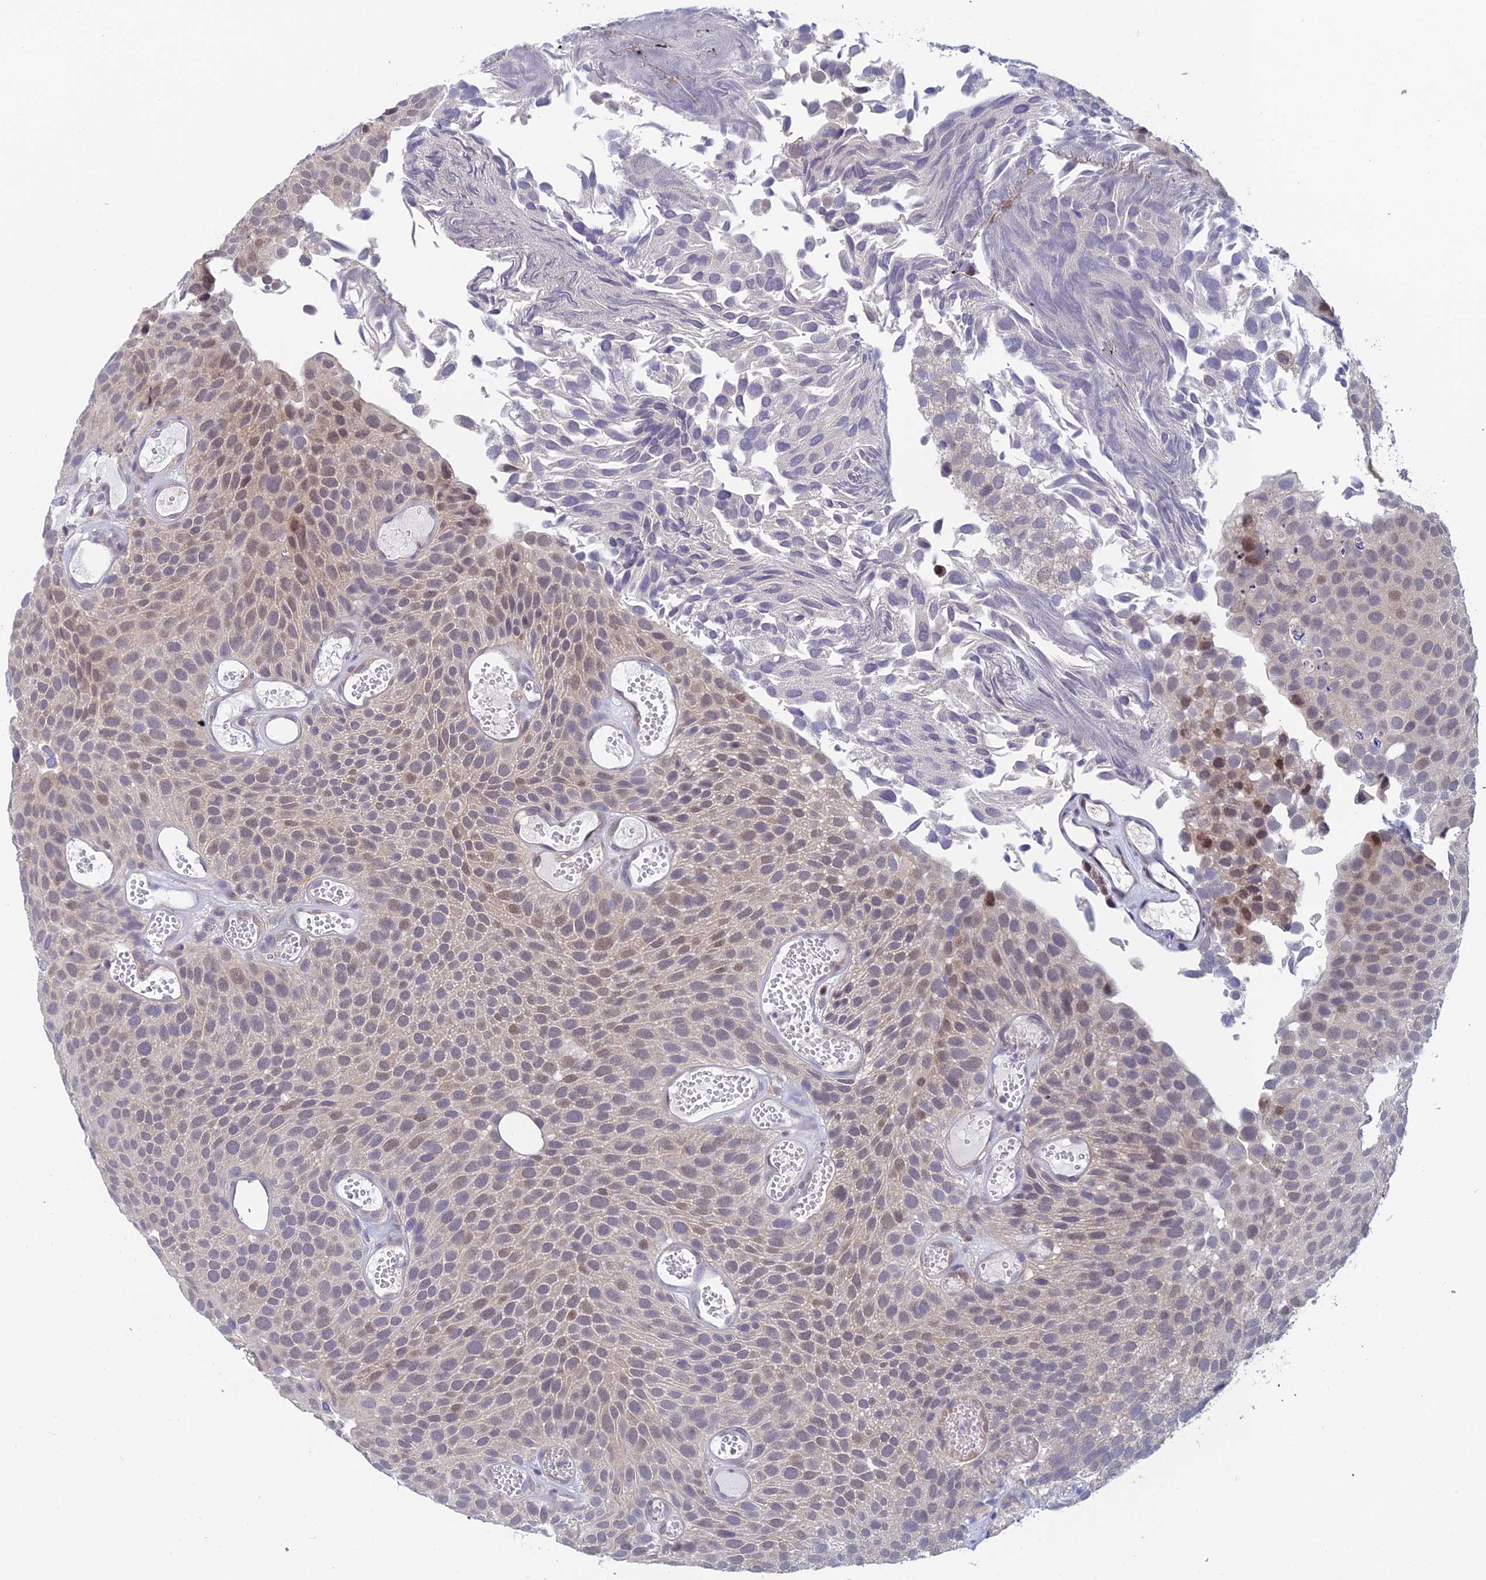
{"staining": {"intensity": "moderate", "quantity": "<25%", "location": "cytoplasmic/membranous,nuclear"}, "tissue": "urothelial cancer", "cell_type": "Tumor cells", "image_type": "cancer", "snomed": [{"axis": "morphology", "description": "Urothelial carcinoma, Low grade"}, {"axis": "topography", "description": "Urinary bladder"}], "caption": "Immunohistochemistry image of urothelial cancer stained for a protein (brown), which exhibits low levels of moderate cytoplasmic/membranous and nuclear staining in about <25% of tumor cells.", "gene": "SRA1", "patient": {"sex": "male", "age": 89}}